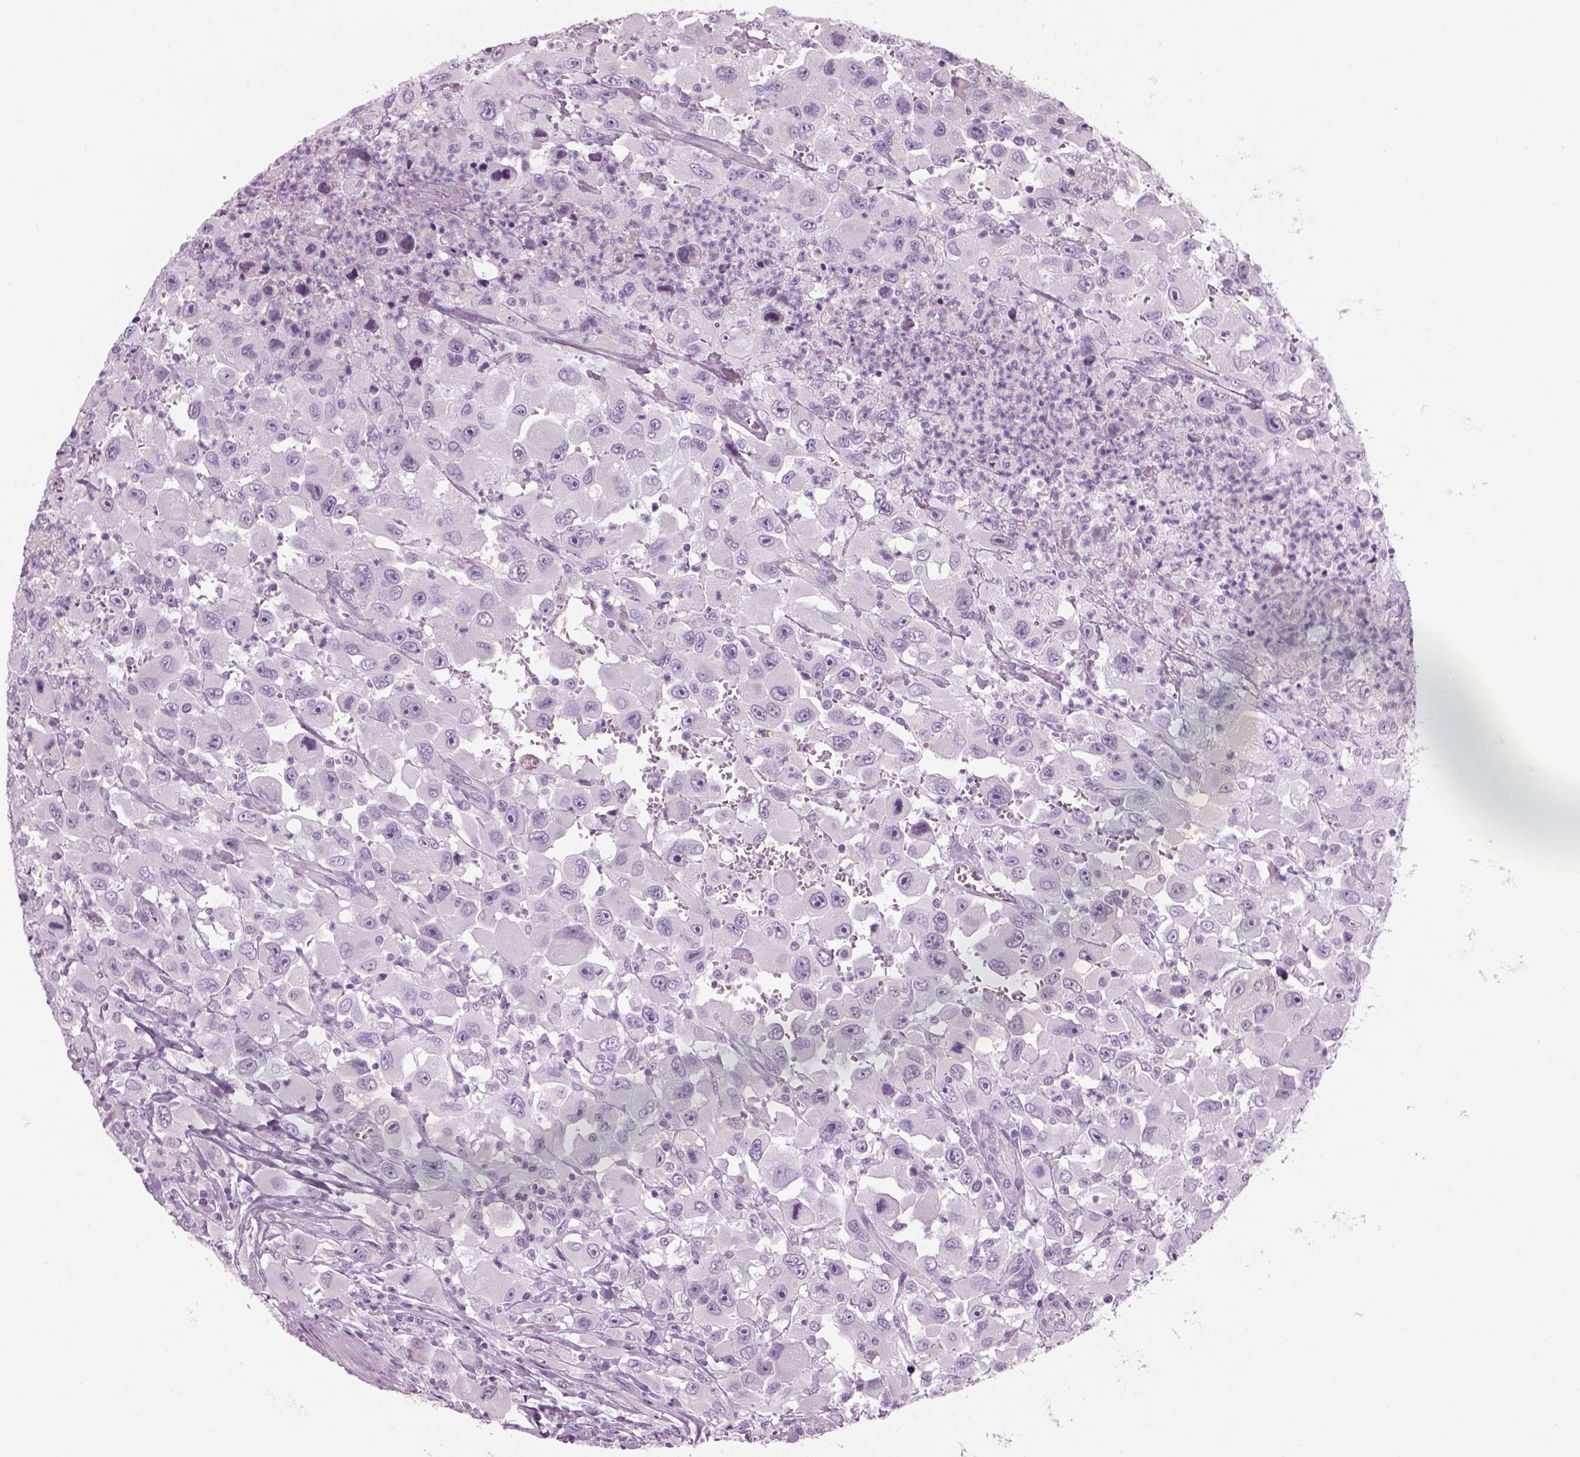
{"staining": {"intensity": "negative", "quantity": "none", "location": "none"}, "tissue": "head and neck cancer", "cell_type": "Tumor cells", "image_type": "cancer", "snomed": [{"axis": "morphology", "description": "Squamous cell carcinoma, NOS"}, {"axis": "morphology", "description": "Squamous cell carcinoma, metastatic, NOS"}, {"axis": "topography", "description": "Oral tissue"}, {"axis": "topography", "description": "Head-Neck"}], "caption": "The immunohistochemistry micrograph has no significant positivity in tumor cells of head and neck squamous cell carcinoma tissue.", "gene": "GAS2L2", "patient": {"sex": "female", "age": 85}}